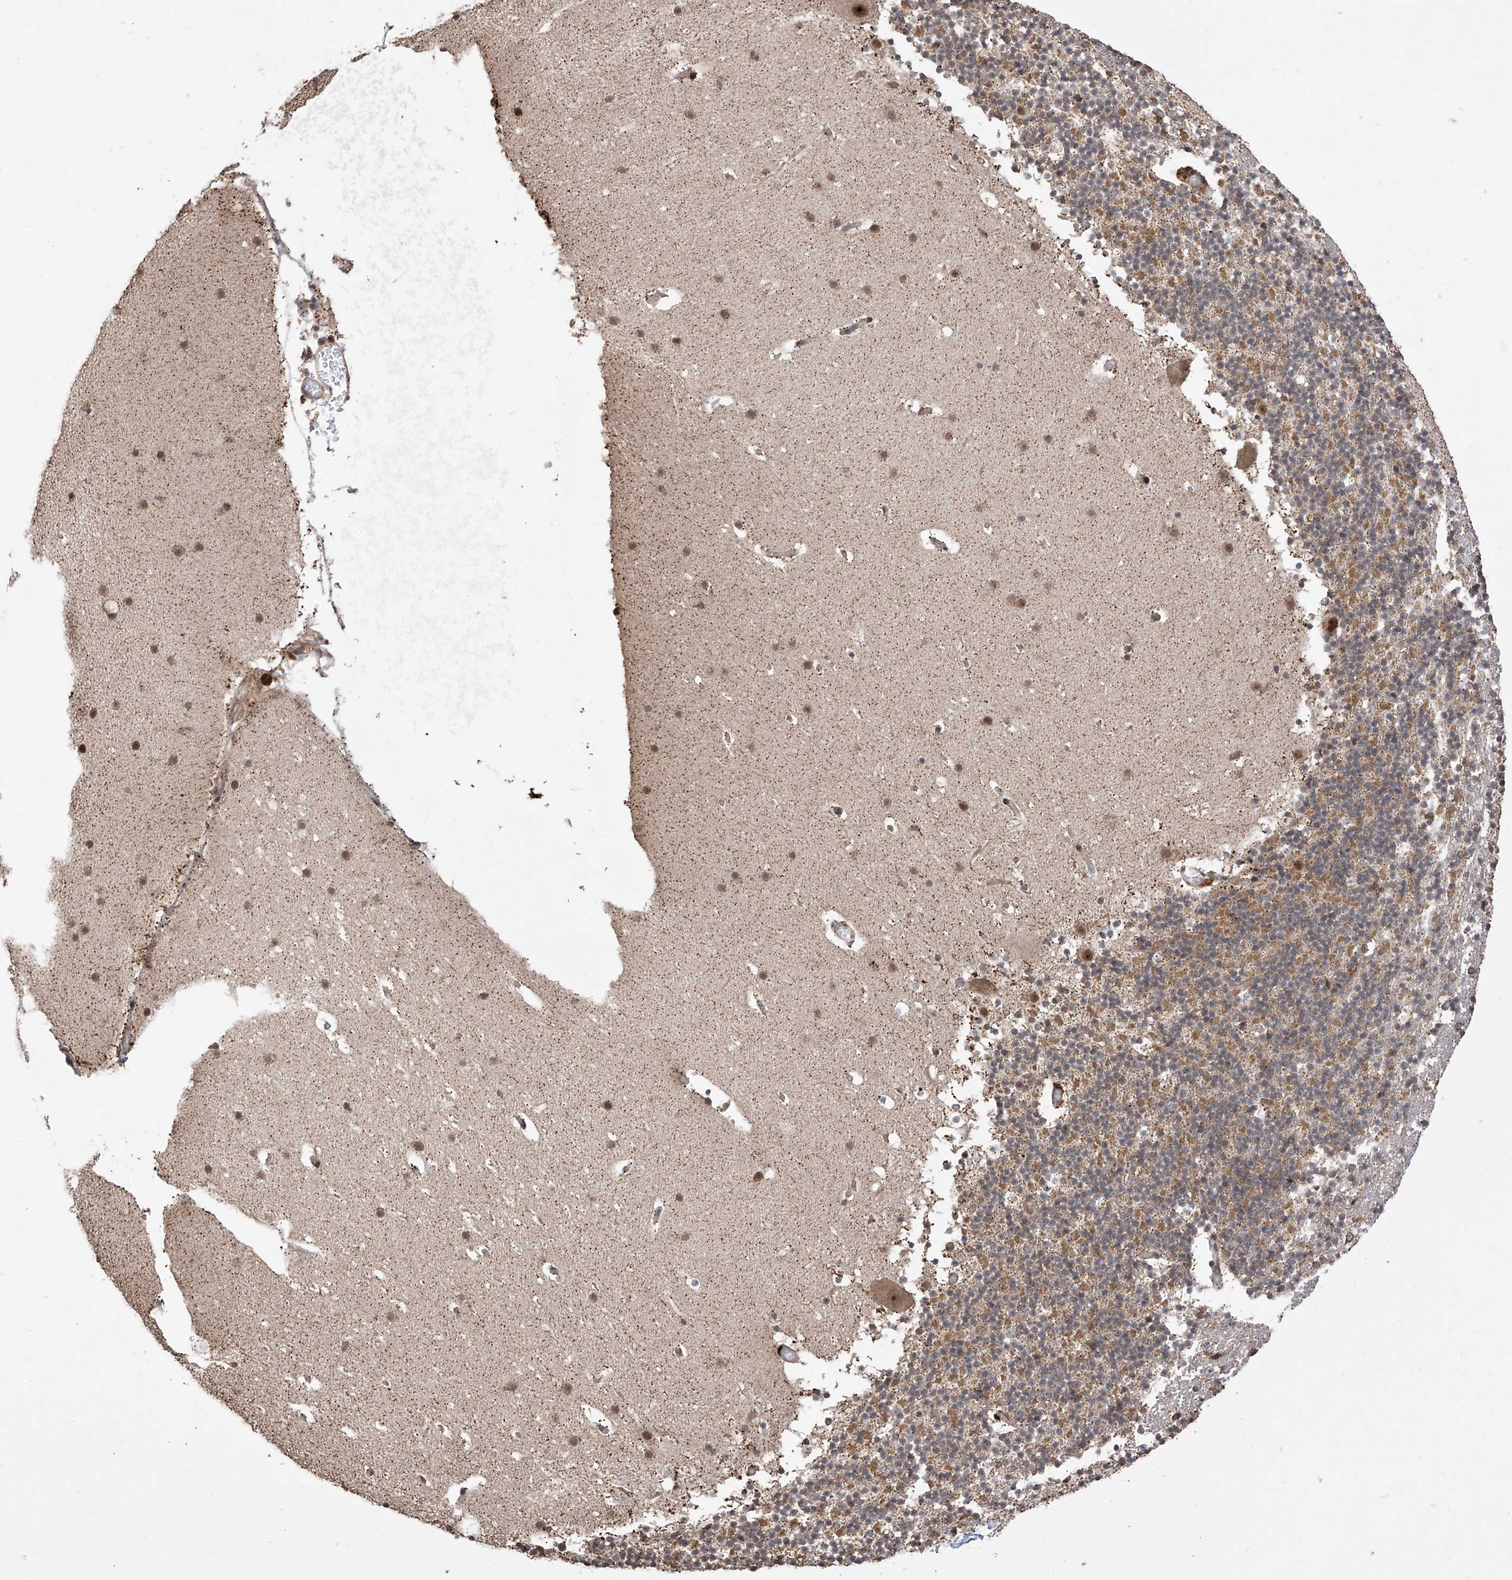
{"staining": {"intensity": "moderate", "quantity": "25%-75%", "location": "cytoplasmic/membranous"}, "tissue": "cerebellum", "cell_type": "Cells in granular layer", "image_type": "normal", "snomed": [{"axis": "morphology", "description": "Normal tissue, NOS"}, {"axis": "topography", "description": "Cerebellum"}], "caption": "This histopathology image demonstrates unremarkable cerebellum stained with immunohistochemistry to label a protein in brown. The cytoplasmic/membranous of cells in granular layer show moderate positivity for the protein. Nuclei are counter-stained blue.", "gene": "LATS1", "patient": {"sex": "male", "age": 57}}